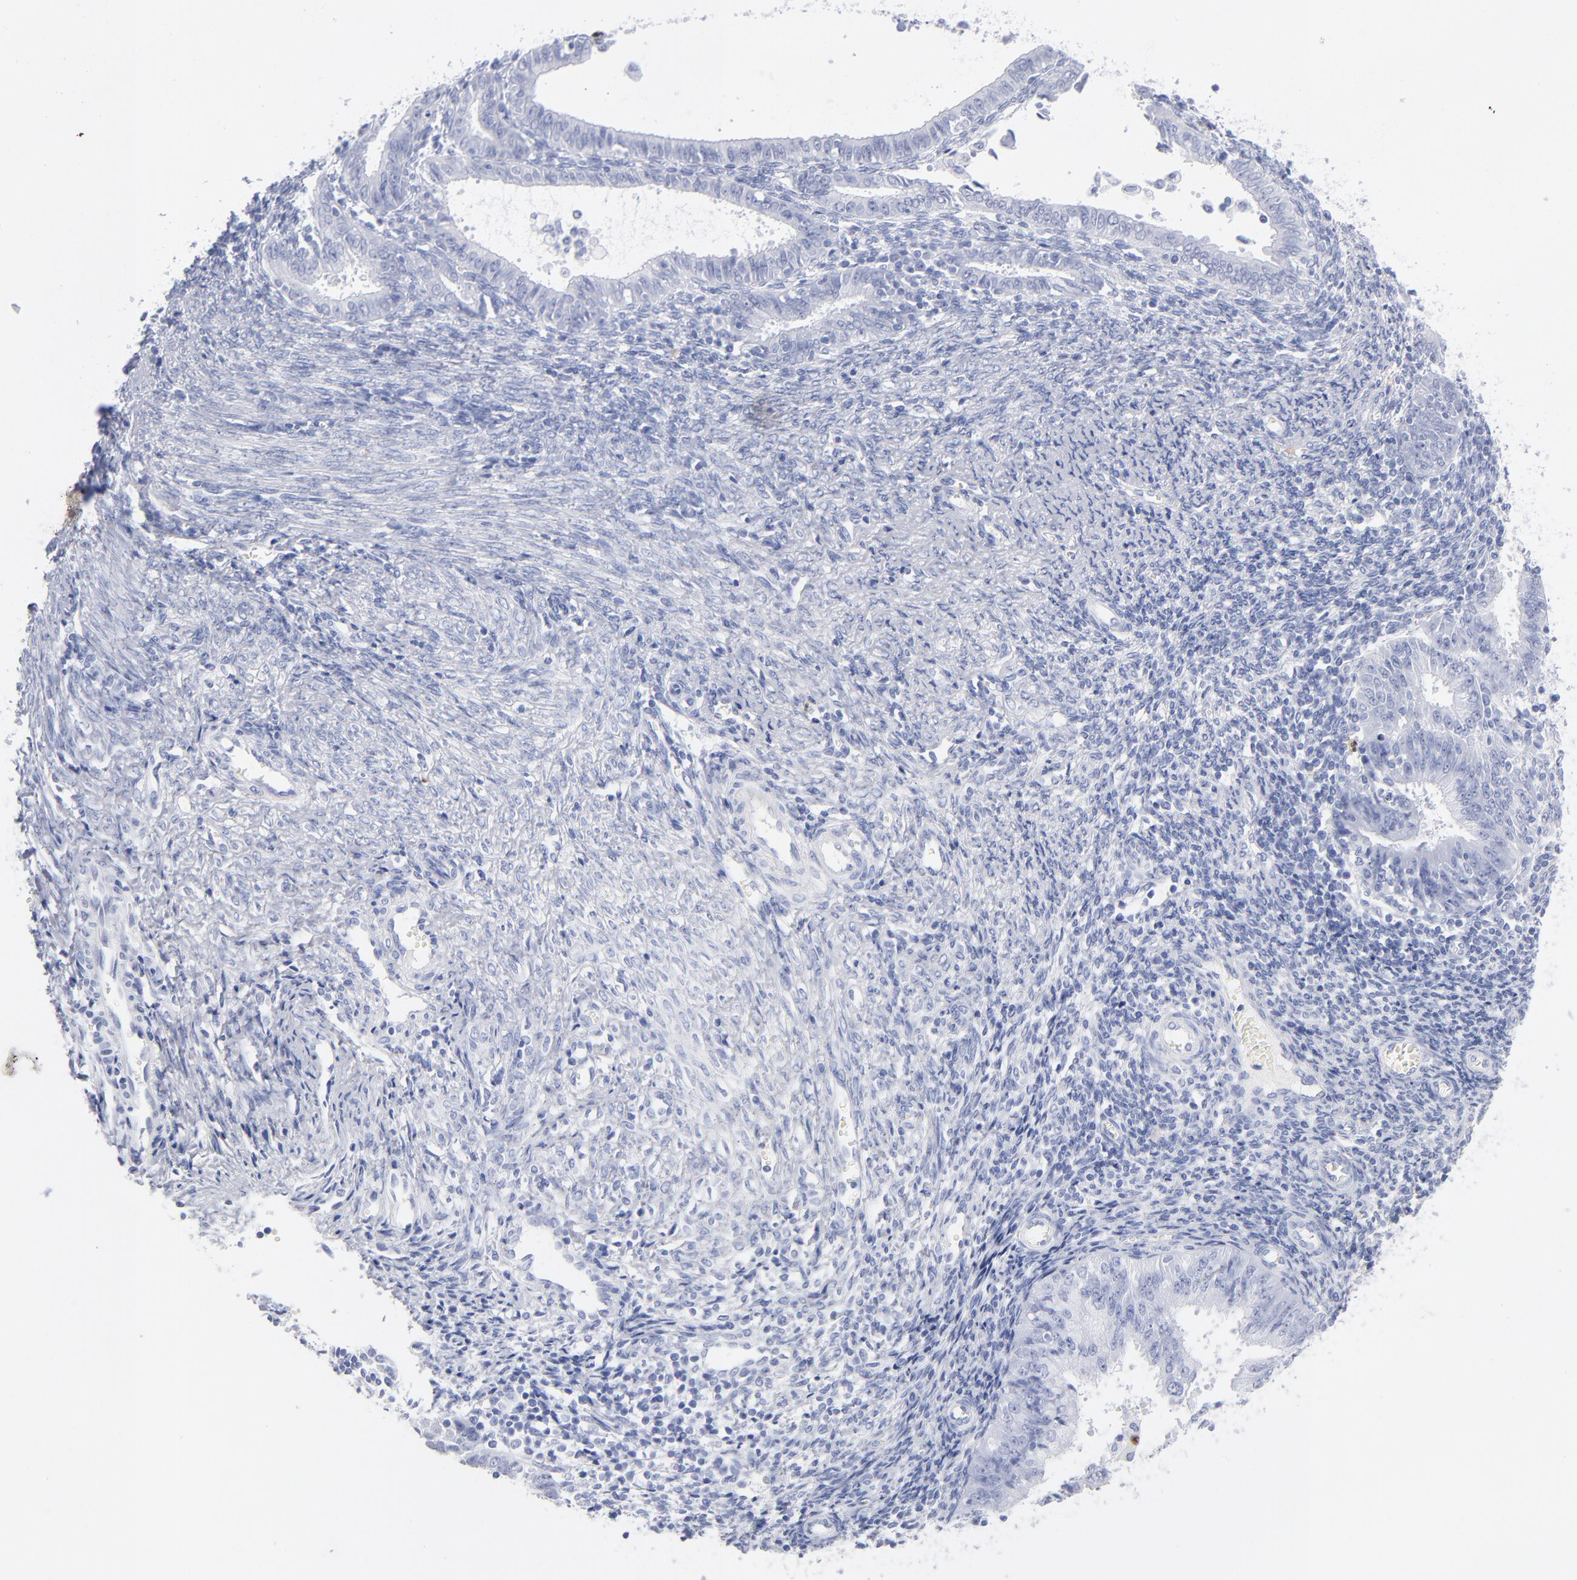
{"staining": {"intensity": "negative", "quantity": "none", "location": "none"}, "tissue": "endometrial cancer", "cell_type": "Tumor cells", "image_type": "cancer", "snomed": [{"axis": "morphology", "description": "Adenocarcinoma, NOS"}, {"axis": "topography", "description": "Endometrium"}], "caption": "Immunohistochemistry (IHC) photomicrograph of neoplastic tissue: endometrial cancer (adenocarcinoma) stained with DAB demonstrates no significant protein staining in tumor cells.", "gene": "ARG1", "patient": {"sex": "female", "age": 42}}